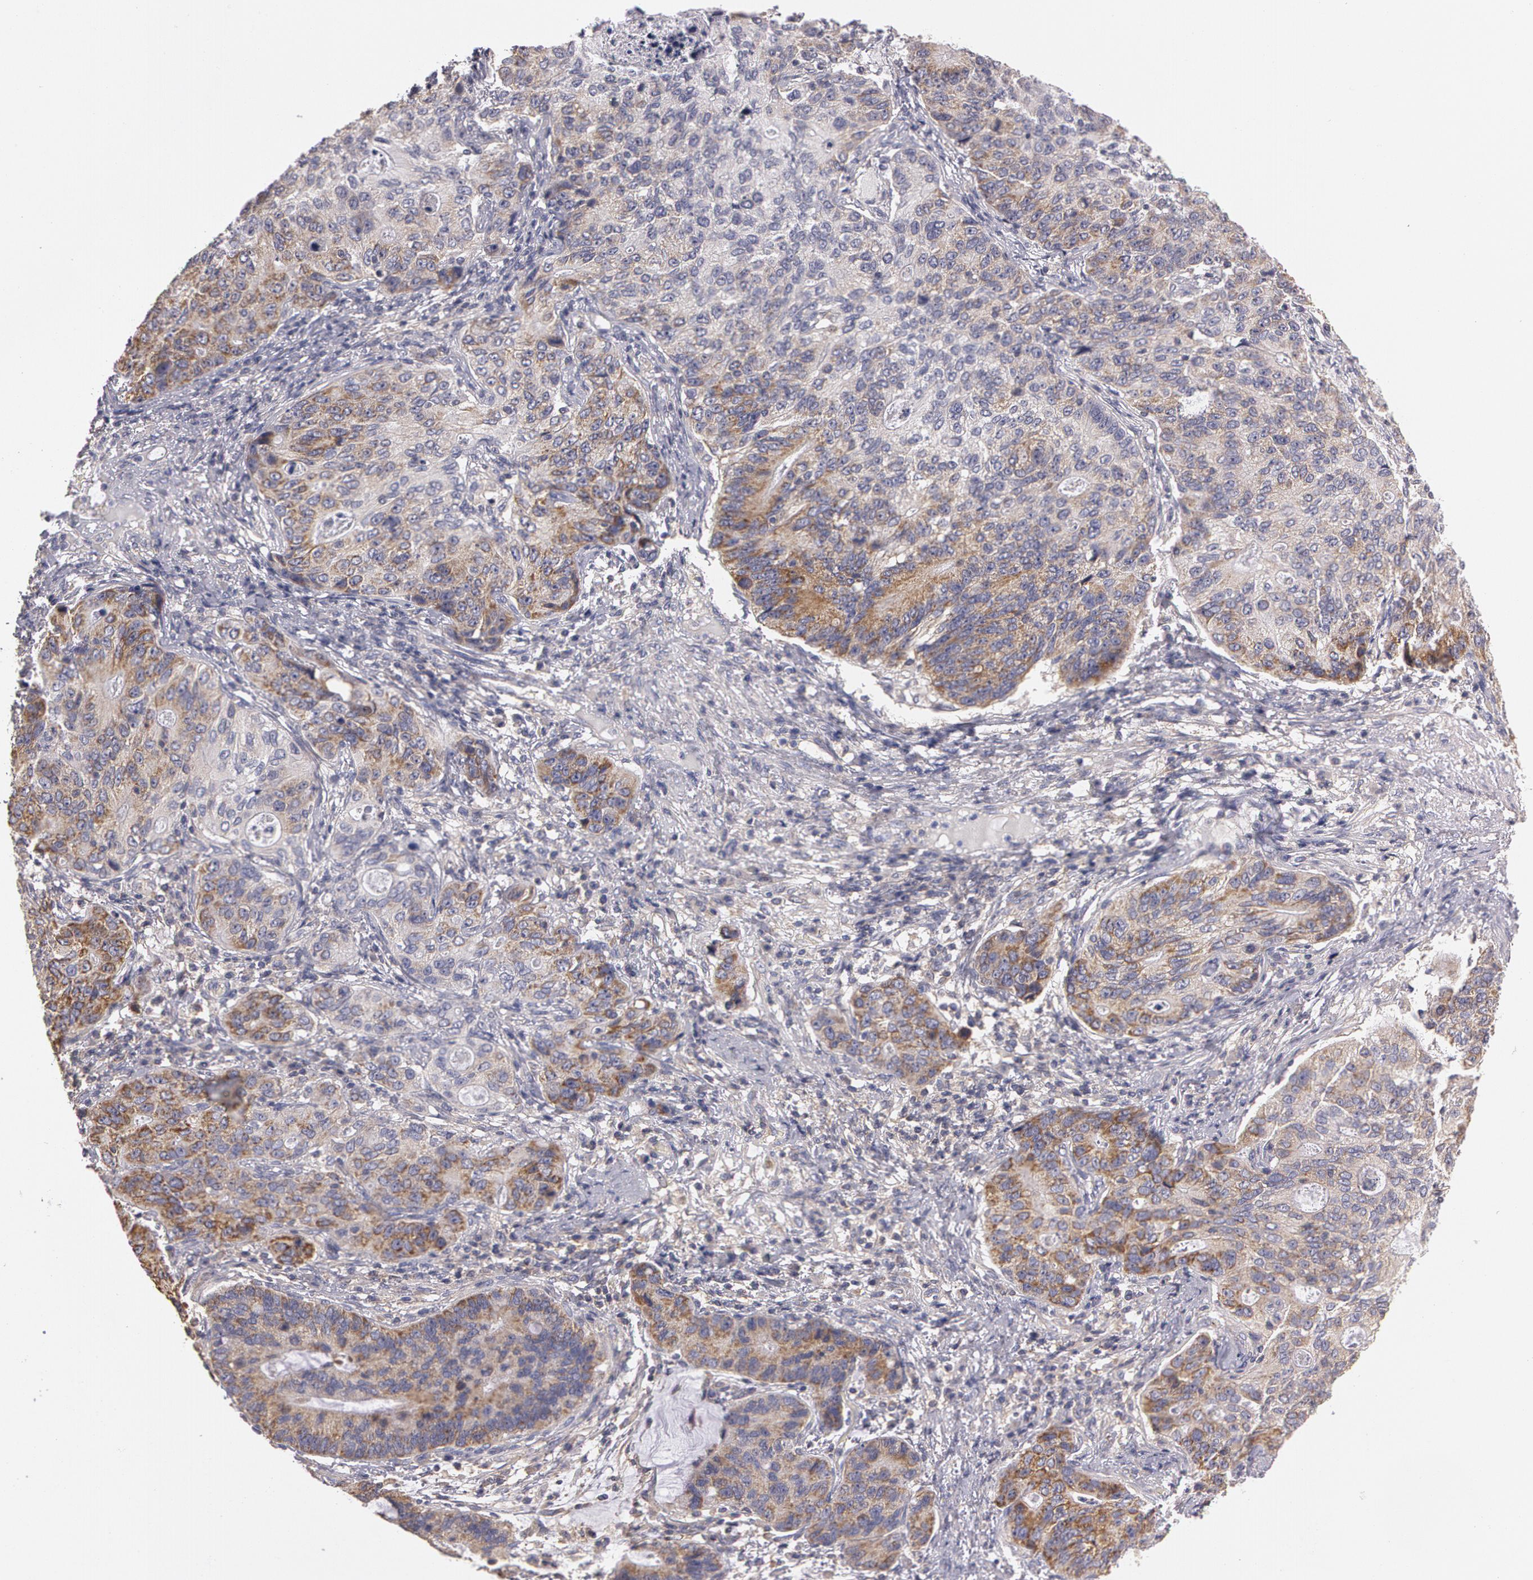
{"staining": {"intensity": "moderate", "quantity": "<25%", "location": "cytoplasmic/membranous"}, "tissue": "stomach cancer", "cell_type": "Tumor cells", "image_type": "cancer", "snomed": [{"axis": "morphology", "description": "Adenocarcinoma, NOS"}, {"axis": "topography", "description": "Esophagus"}, {"axis": "topography", "description": "Stomach"}], "caption": "Immunohistochemistry (IHC) (DAB) staining of human adenocarcinoma (stomach) exhibits moderate cytoplasmic/membranous protein staining in approximately <25% of tumor cells.", "gene": "NEK9", "patient": {"sex": "male", "age": 74}}